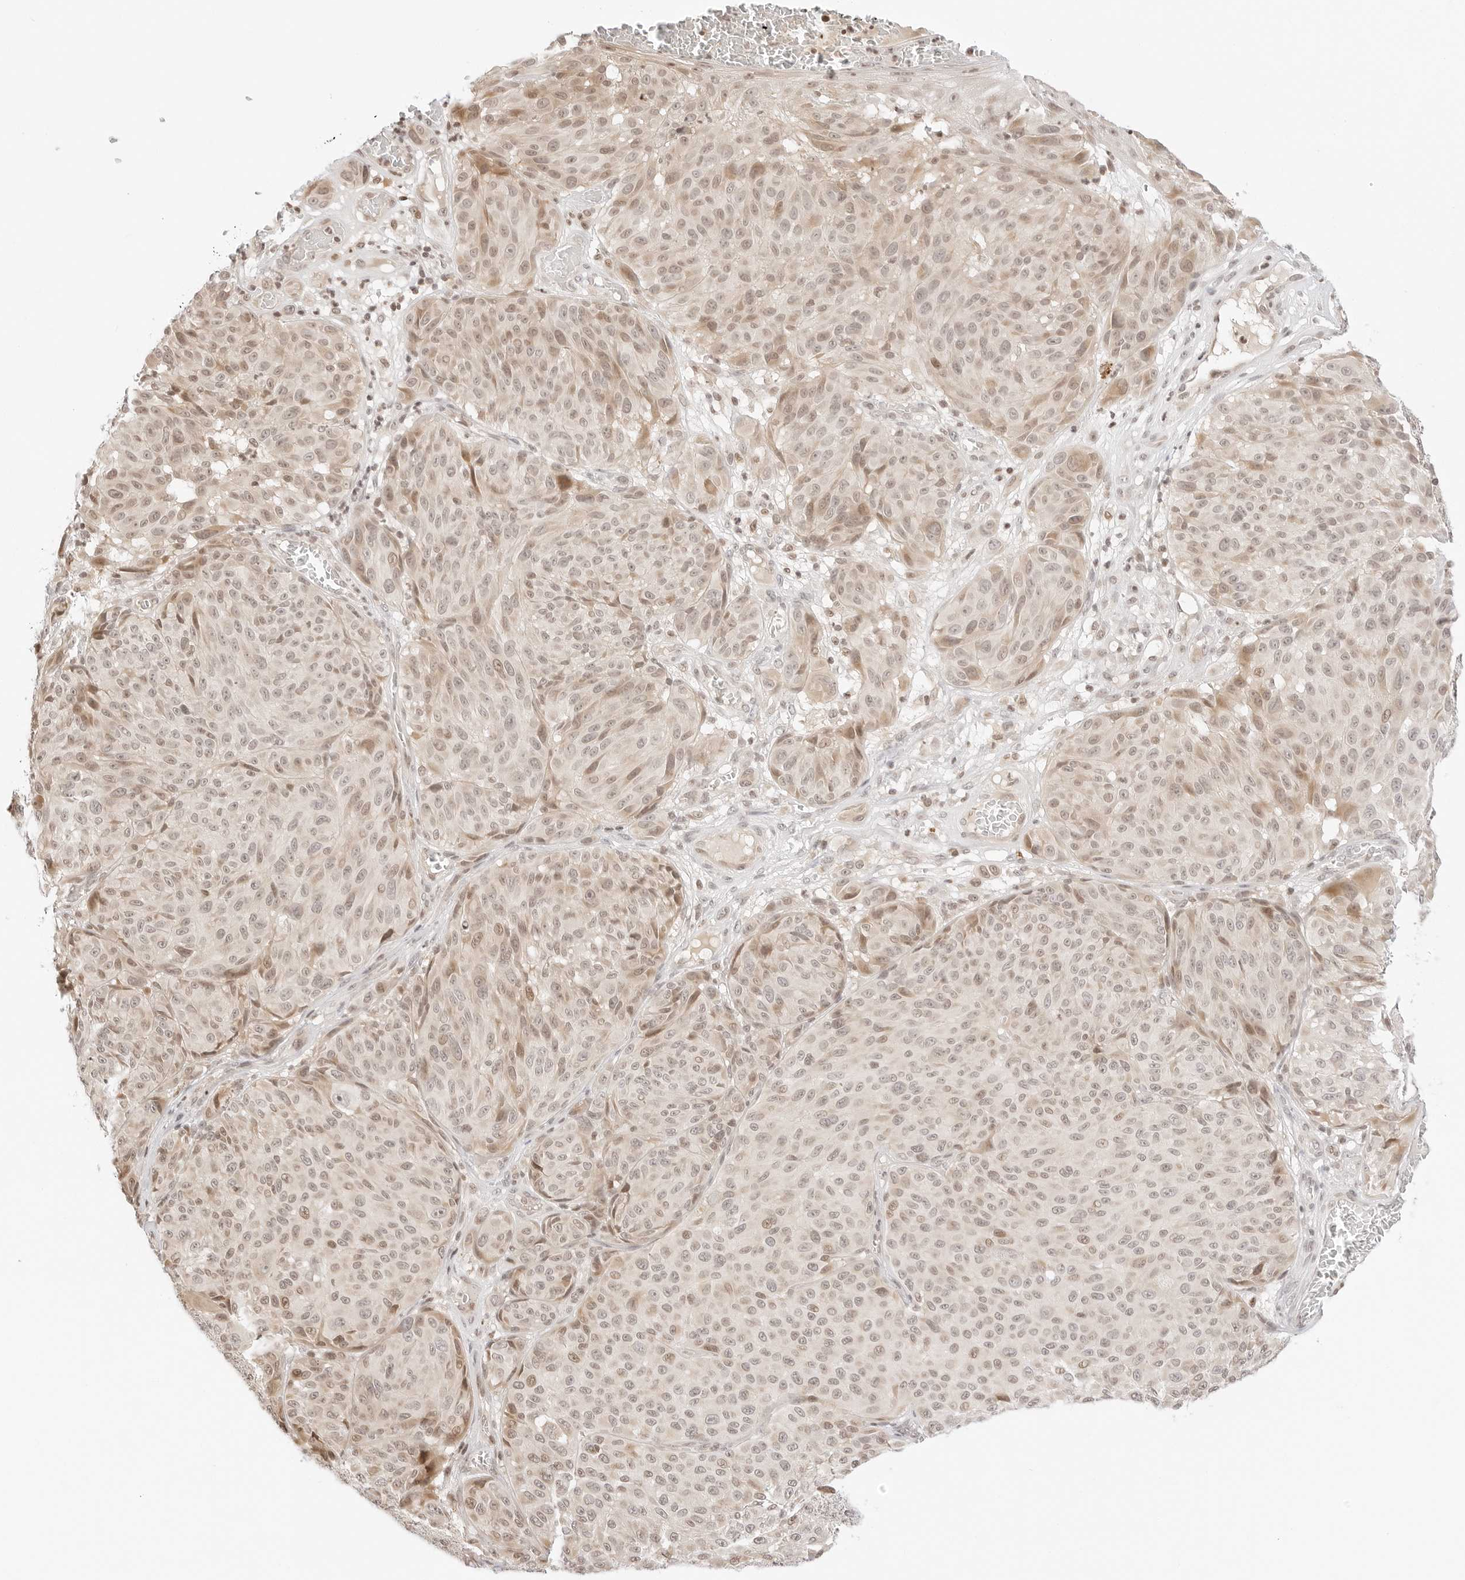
{"staining": {"intensity": "weak", "quantity": "25%-75%", "location": "nuclear"}, "tissue": "melanoma", "cell_type": "Tumor cells", "image_type": "cancer", "snomed": [{"axis": "morphology", "description": "Malignant melanoma, NOS"}, {"axis": "topography", "description": "Skin"}], "caption": "IHC staining of malignant melanoma, which shows low levels of weak nuclear expression in approximately 25%-75% of tumor cells indicating weak nuclear protein positivity. The staining was performed using DAB (brown) for protein detection and nuclei were counterstained in hematoxylin (blue).", "gene": "RPS6KL1", "patient": {"sex": "male", "age": 83}}